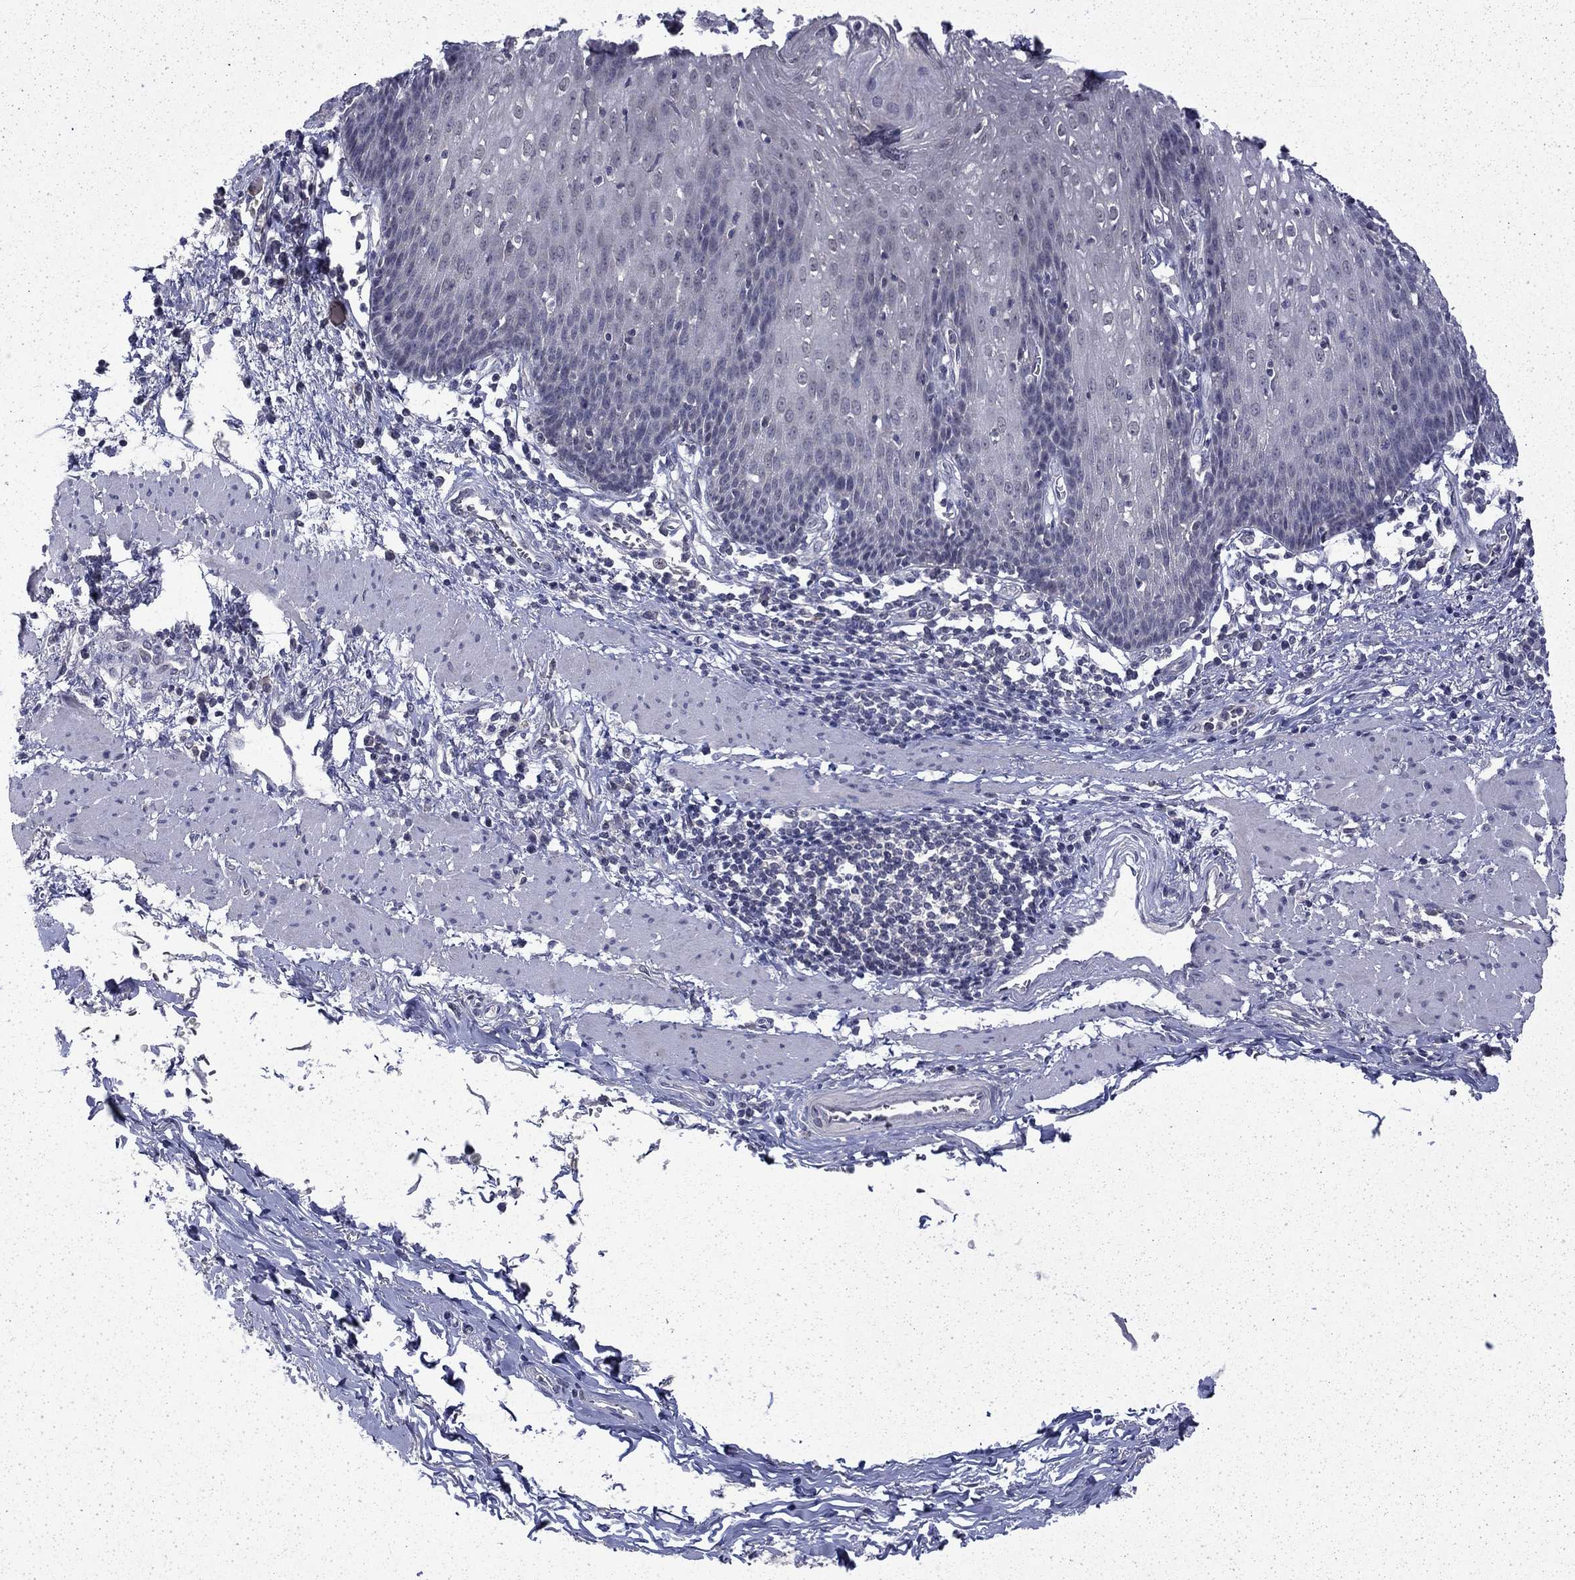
{"staining": {"intensity": "negative", "quantity": "none", "location": "none"}, "tissue": "esophagus", "cell_type": "Squamous epithelial cells", "image_type": "normal", "snomed": [{"axis": "morphology", "description": "Normal tissue, NOS"}, {"axis": "topography", "description": "Esophagus"}], "caption": "Immunohistochemistry image of unremarkable human esophagus stained for a protein (brown), which shows no positivity in squamous epithelial cells. The staining was performed using DAB to visualize the protein expression in brown, while the nuclei were stained in blue with hematoxylin (Magnification: 20x).", "gene": "CHAT", "patient": {"sex": "male", "age": 57}}